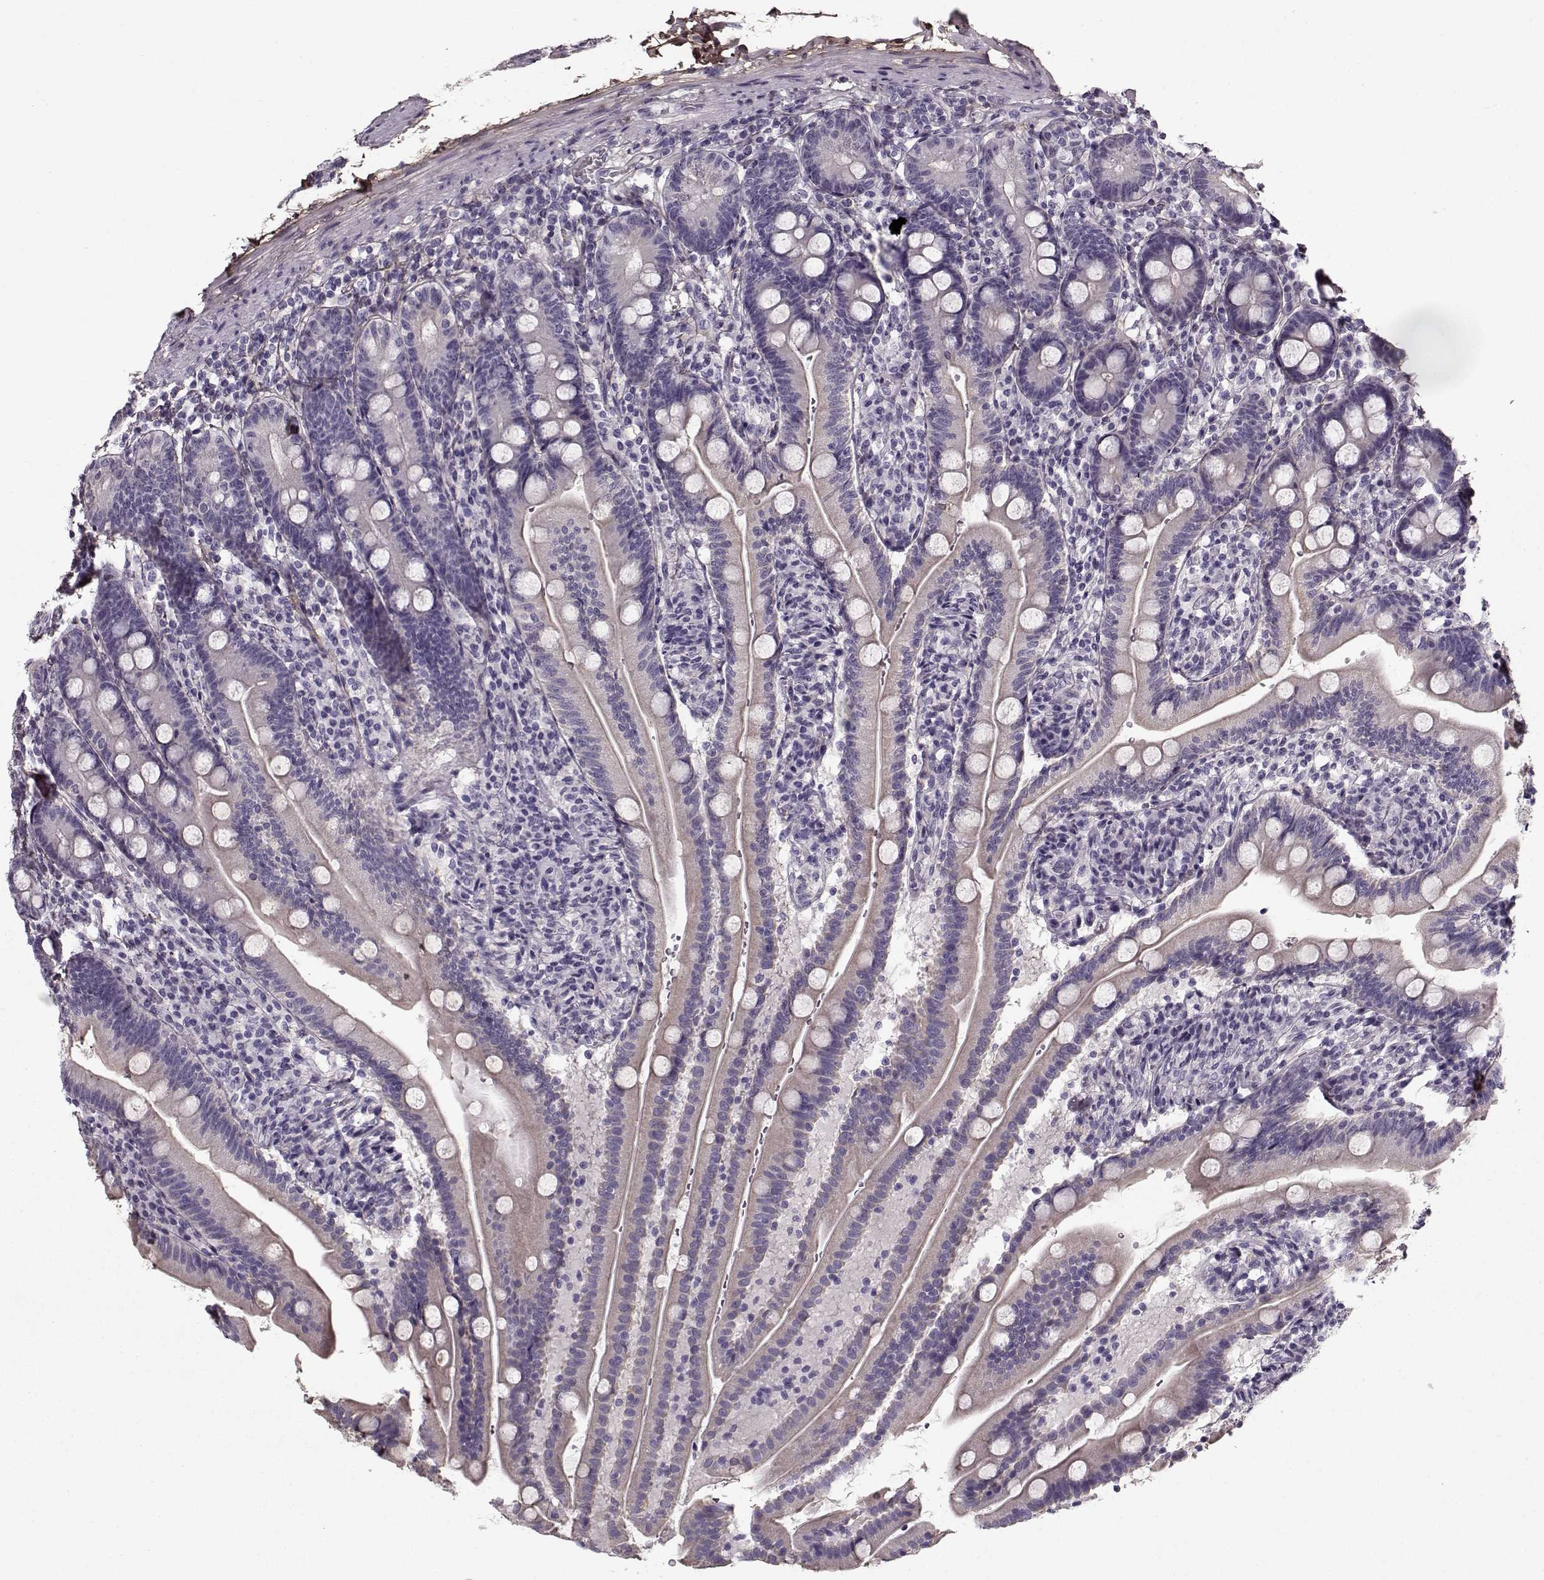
{"staining": {"intensity": "negative", "quantity": "none", "location": "none"}, "tissue": "duodenum", "cell_type": "Glandular cells", "image_type": "normal", "snomed": [{"axis": "morphology", "description": "Normal tissue, NOS"}, {"axis": "topography", "description": "Duodenum"}], "caption": "Duodenum stained for a protein using IHC reveals no staining glandular cells.", "gene": "LUM", "patient": {"sex": "female", "age": 67}}